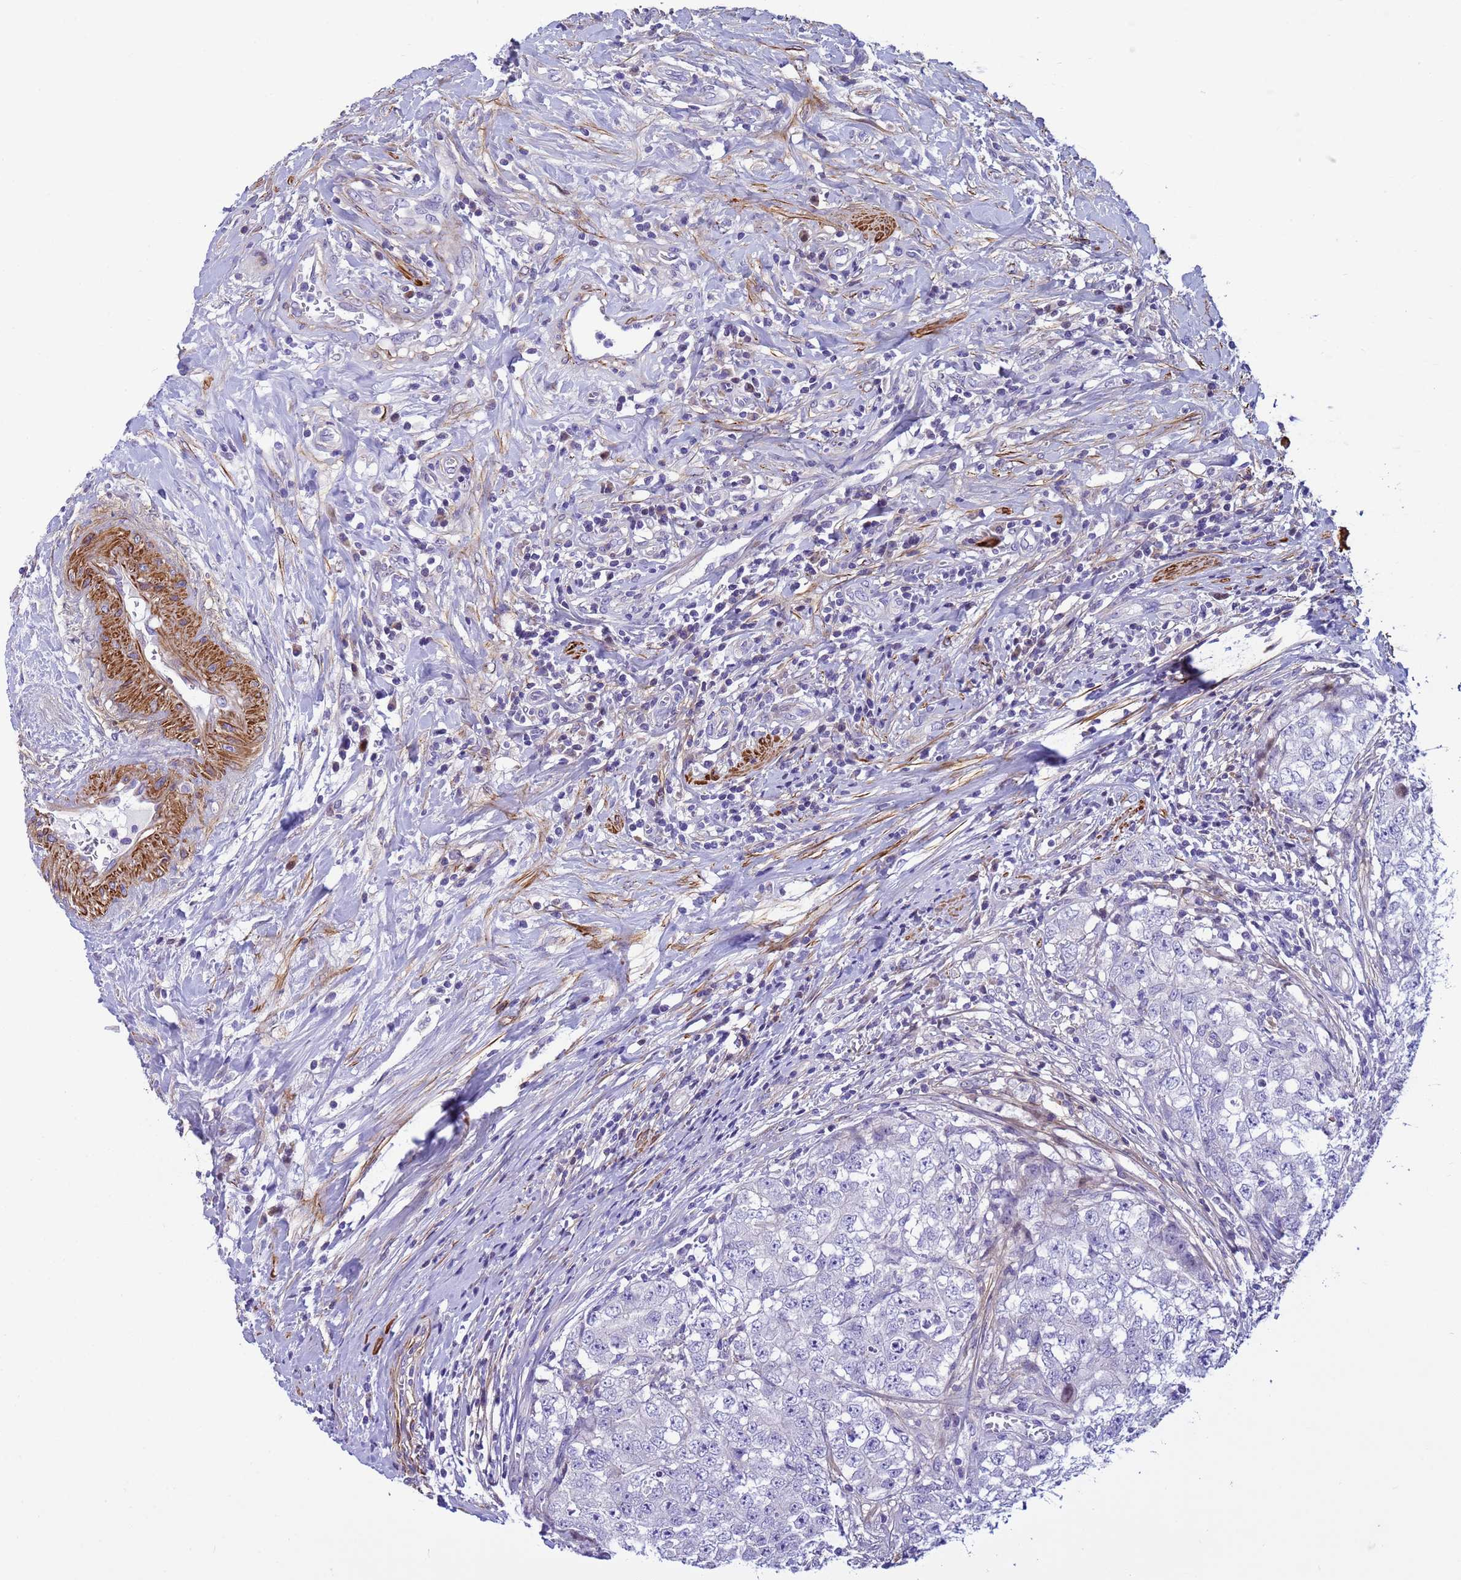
{"staining": {"intensity": "negative", "quantity": "none", "location": "none"}, "tissue": "testis cancer", "cell_type": "Tumor cells", "image_type": "cancer", "snomed": [{"axis": "morphology", "description": "Seminoma, NOS"}, {"axis": "morphology", "description": "Carcinoma, Embryonal, NOS"}, {"axis": "topography", "description": "Testis"}], "caption": "Human testis cancer (seminoma) stained for a protein using immunohistochemistry (IHC) exhibits no staining in tumor cells.", "gene": "P2RX7", "patient": {"sex": "male", "age": 43}}